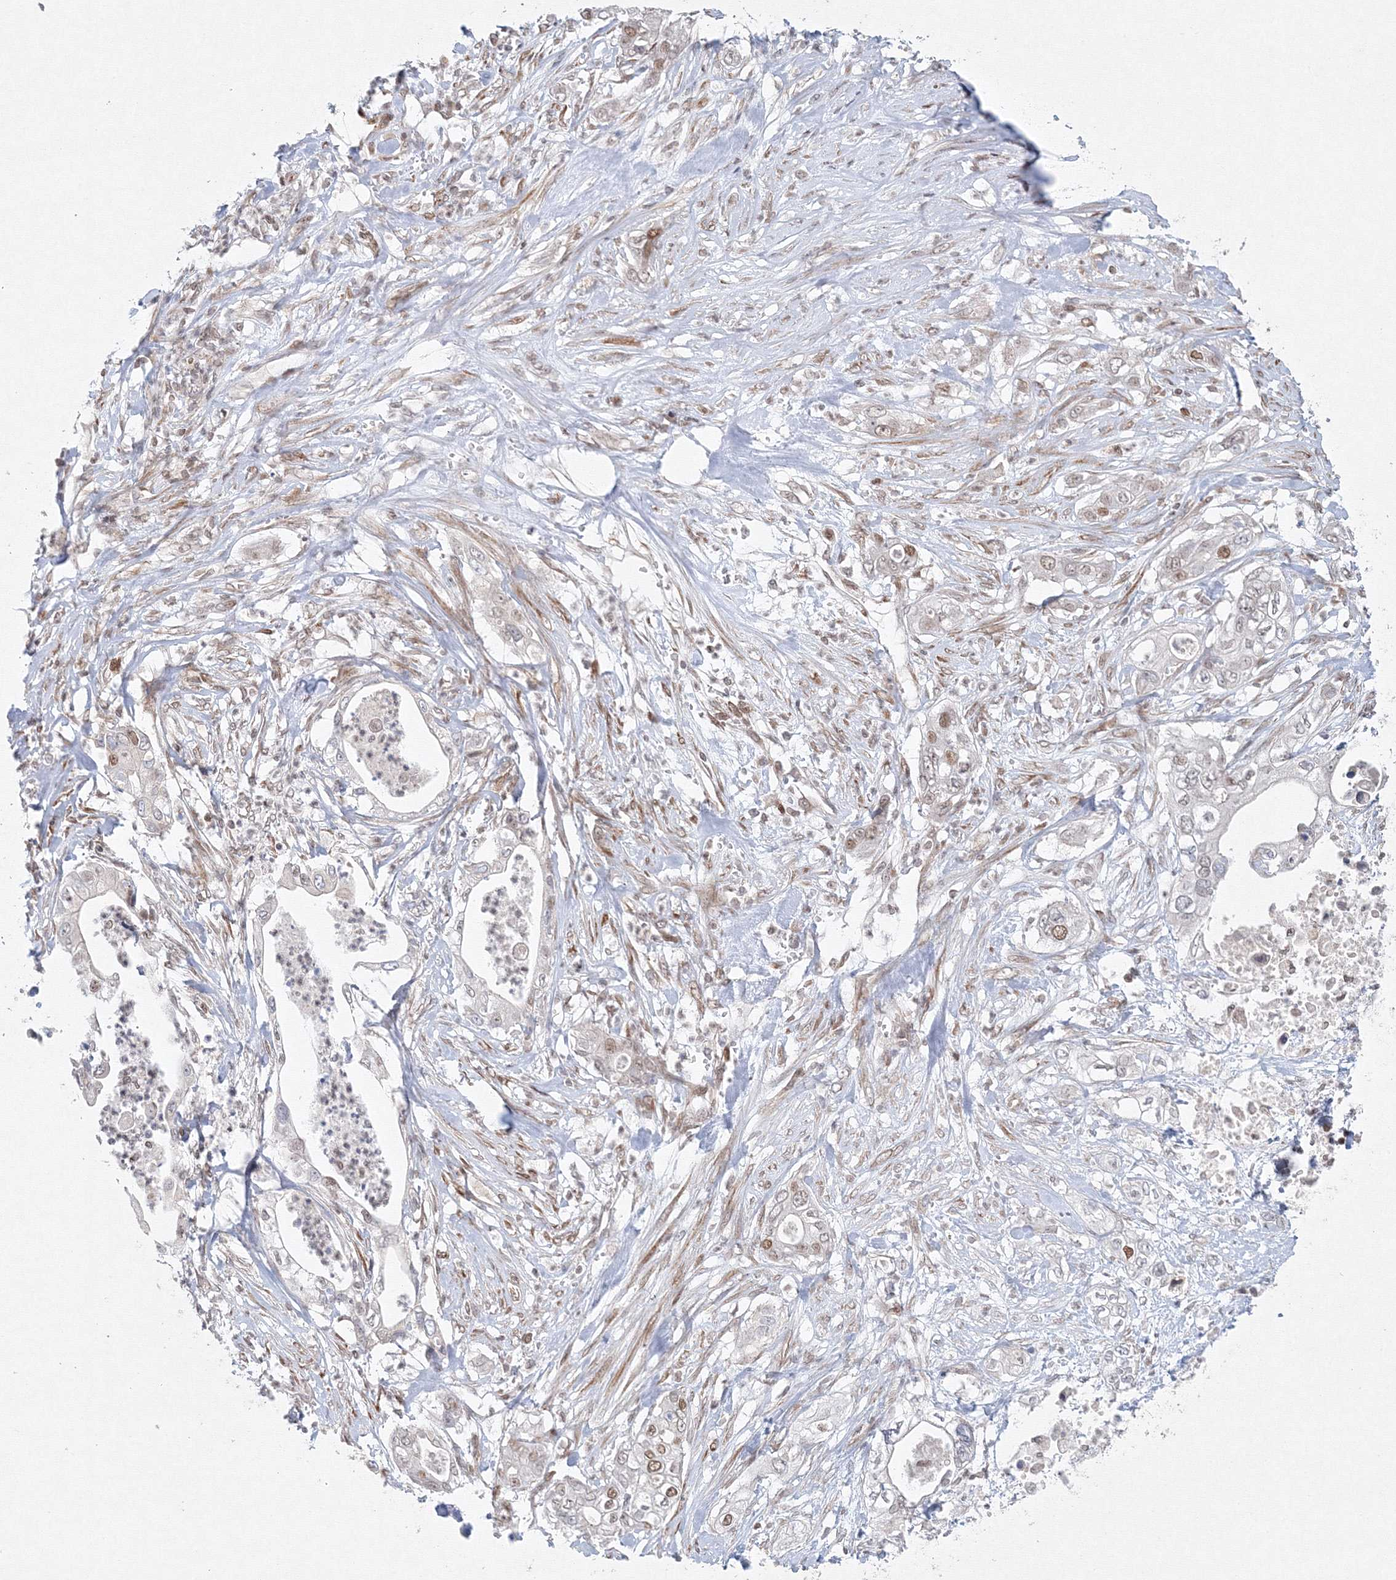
{"staining": {"intensity": "weak", "quantity": "25%-75%", "location": "nuclear"}, "tissue": "pancreatic cancer", "cell_type": "Tumor cells", "image_type": "cancer", "snomed": [{"axis": "morphology", "description": "Adenocarcinoma, NOS"}, {"axis": "topography", "description": "Pancreas"}], "caption": "IHC (DAB) staining of adenocarcinoma (pancreatic) demonstrates weak nuclear protein expression in about 25%-75% of tumor cells.", "gene": "KIF4A", "patient": {"sex": "female", "age": 78}}